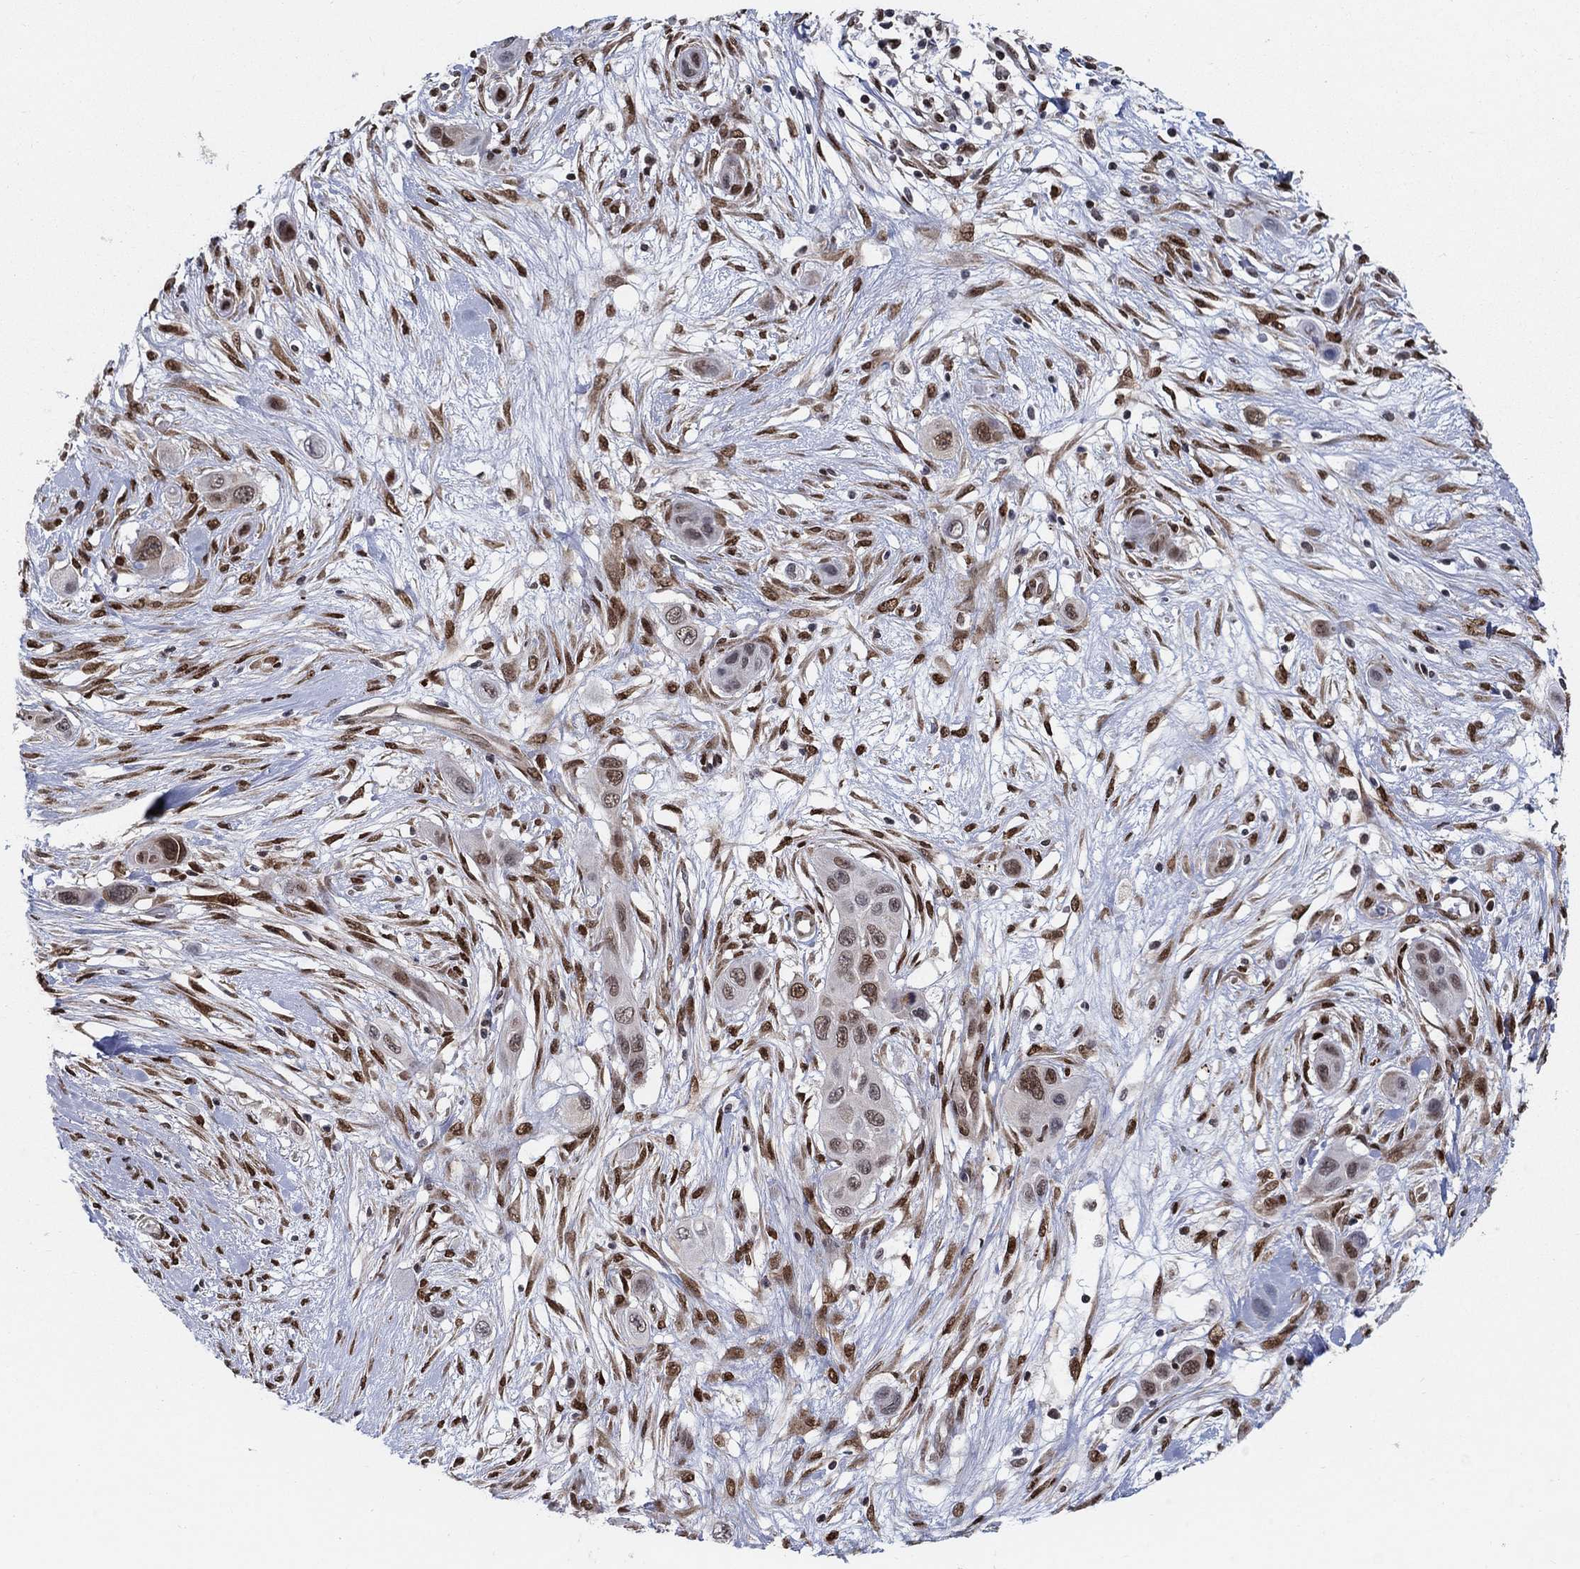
{"staining": {"intensity": "strong", "quantity": ">75%", "location": "nuclear"}, "tissue": "skin cancer", "cell_type": "Tumor cells", "image_type": "cancer", "snomed": [{"axis": "morphology", "description": "Squamous cell carcinoma, NOS"}, {"axis": "topography", "description": "Skin"}], "caption": "The immunohistochemical stain highlights strong nuclear positivity in tumor cells of skin cancer tissue.", "gene": "CENPE", "patient": {"sex": "male", "age": 79}}